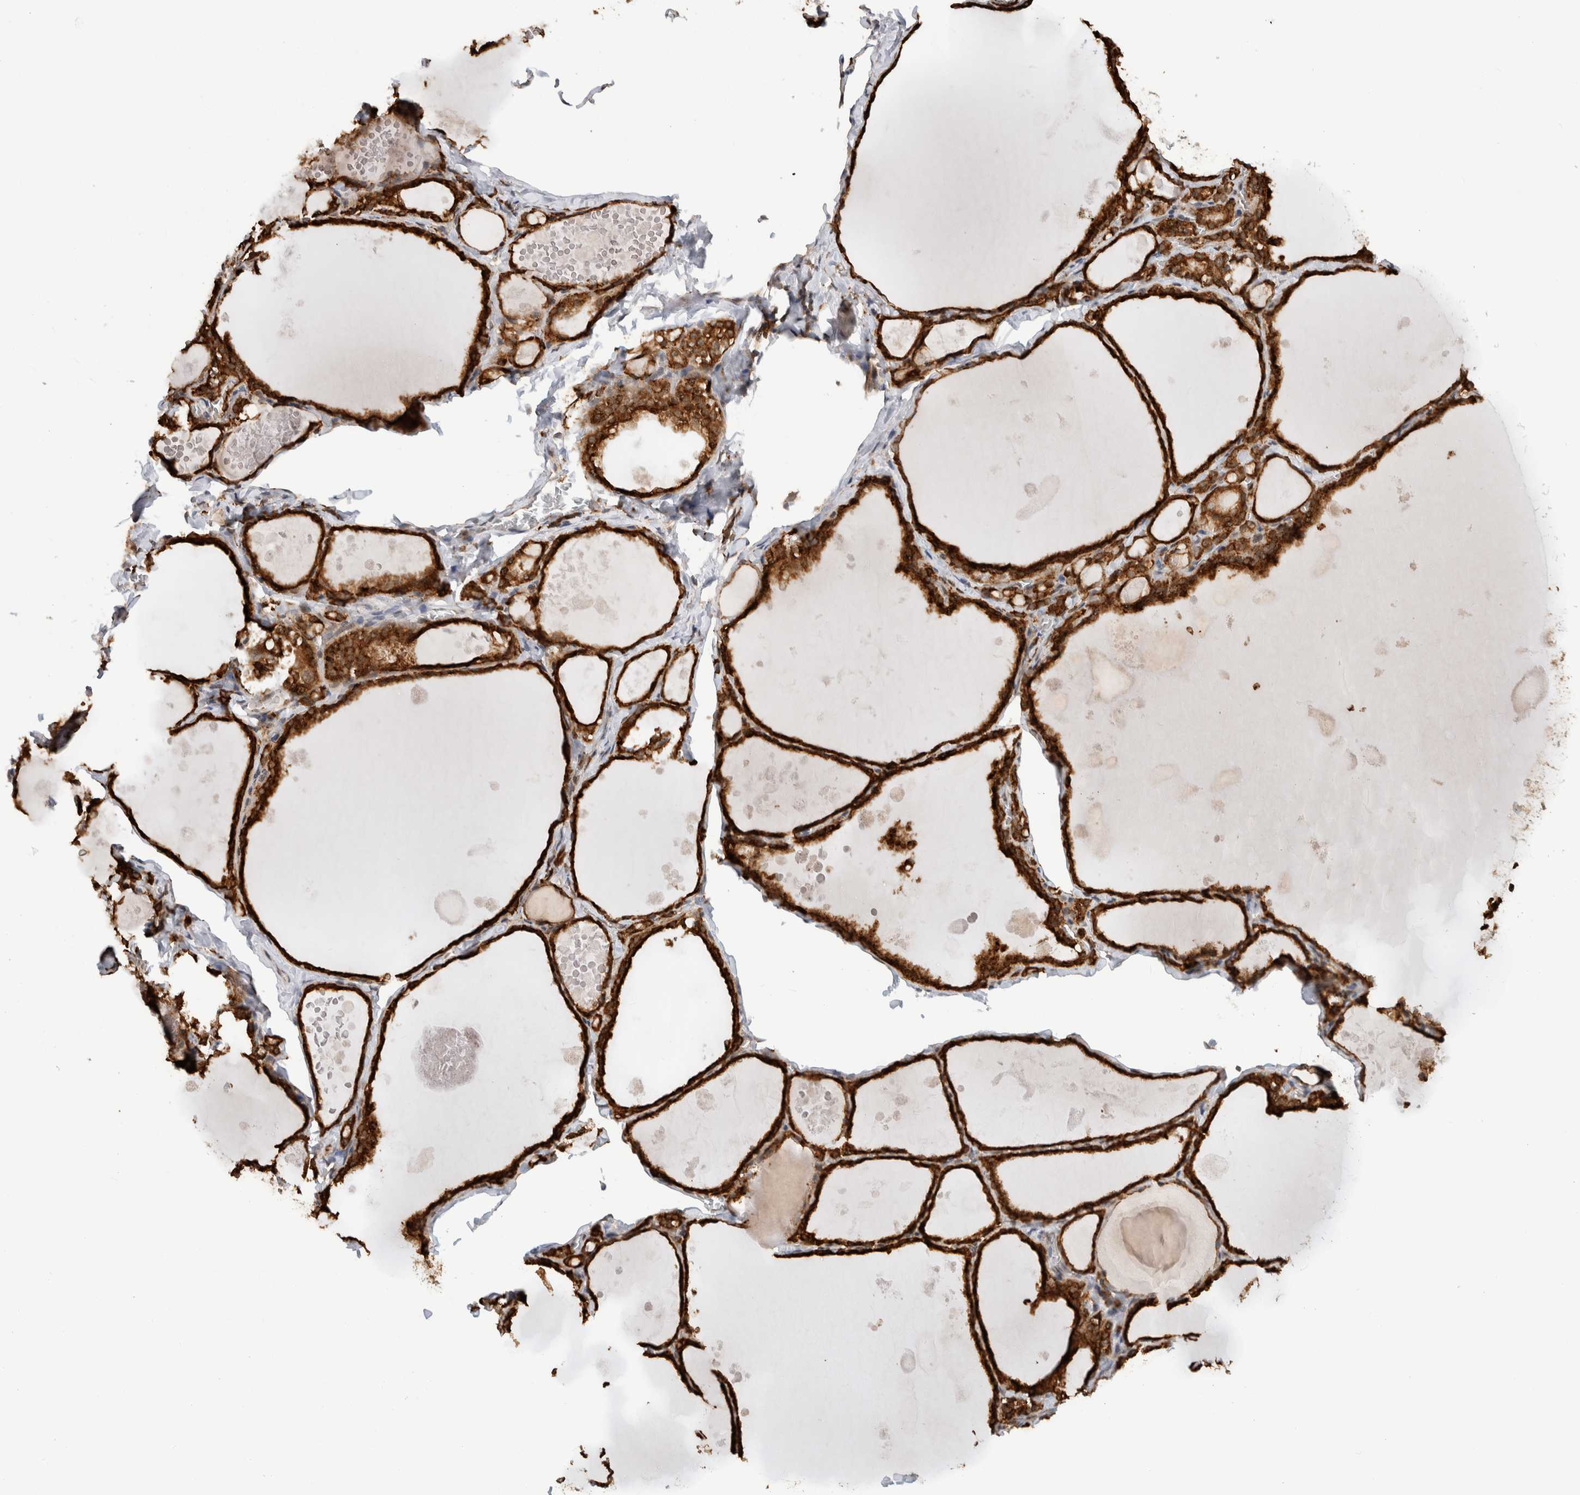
{"staining": {"intensity": "strong", "quantity": ">75%", "location": "cytoplasmic/membranous"}, "tissue": "thyroid gland", "cell_type": "Glandular cells", "image_type": "normal", "snomed": [{"axis": "morphology", "description": "Normal tissue, NOS"}, {"axis": "topography", "description": "Thyroid gland"}], "caption": "Immunohistochemistry (IHC) photomicrograph of normal thyroid gland: human thyroid gland stained using IHC exhibits high levels of strong protein expression localized specifically in the cytoplasmic/membranous of glandular cells, appearing as a cytoplasmic/membranous brown color.", "gene": "MS4A7", "patient": {"sex": "male", "age": 56}}